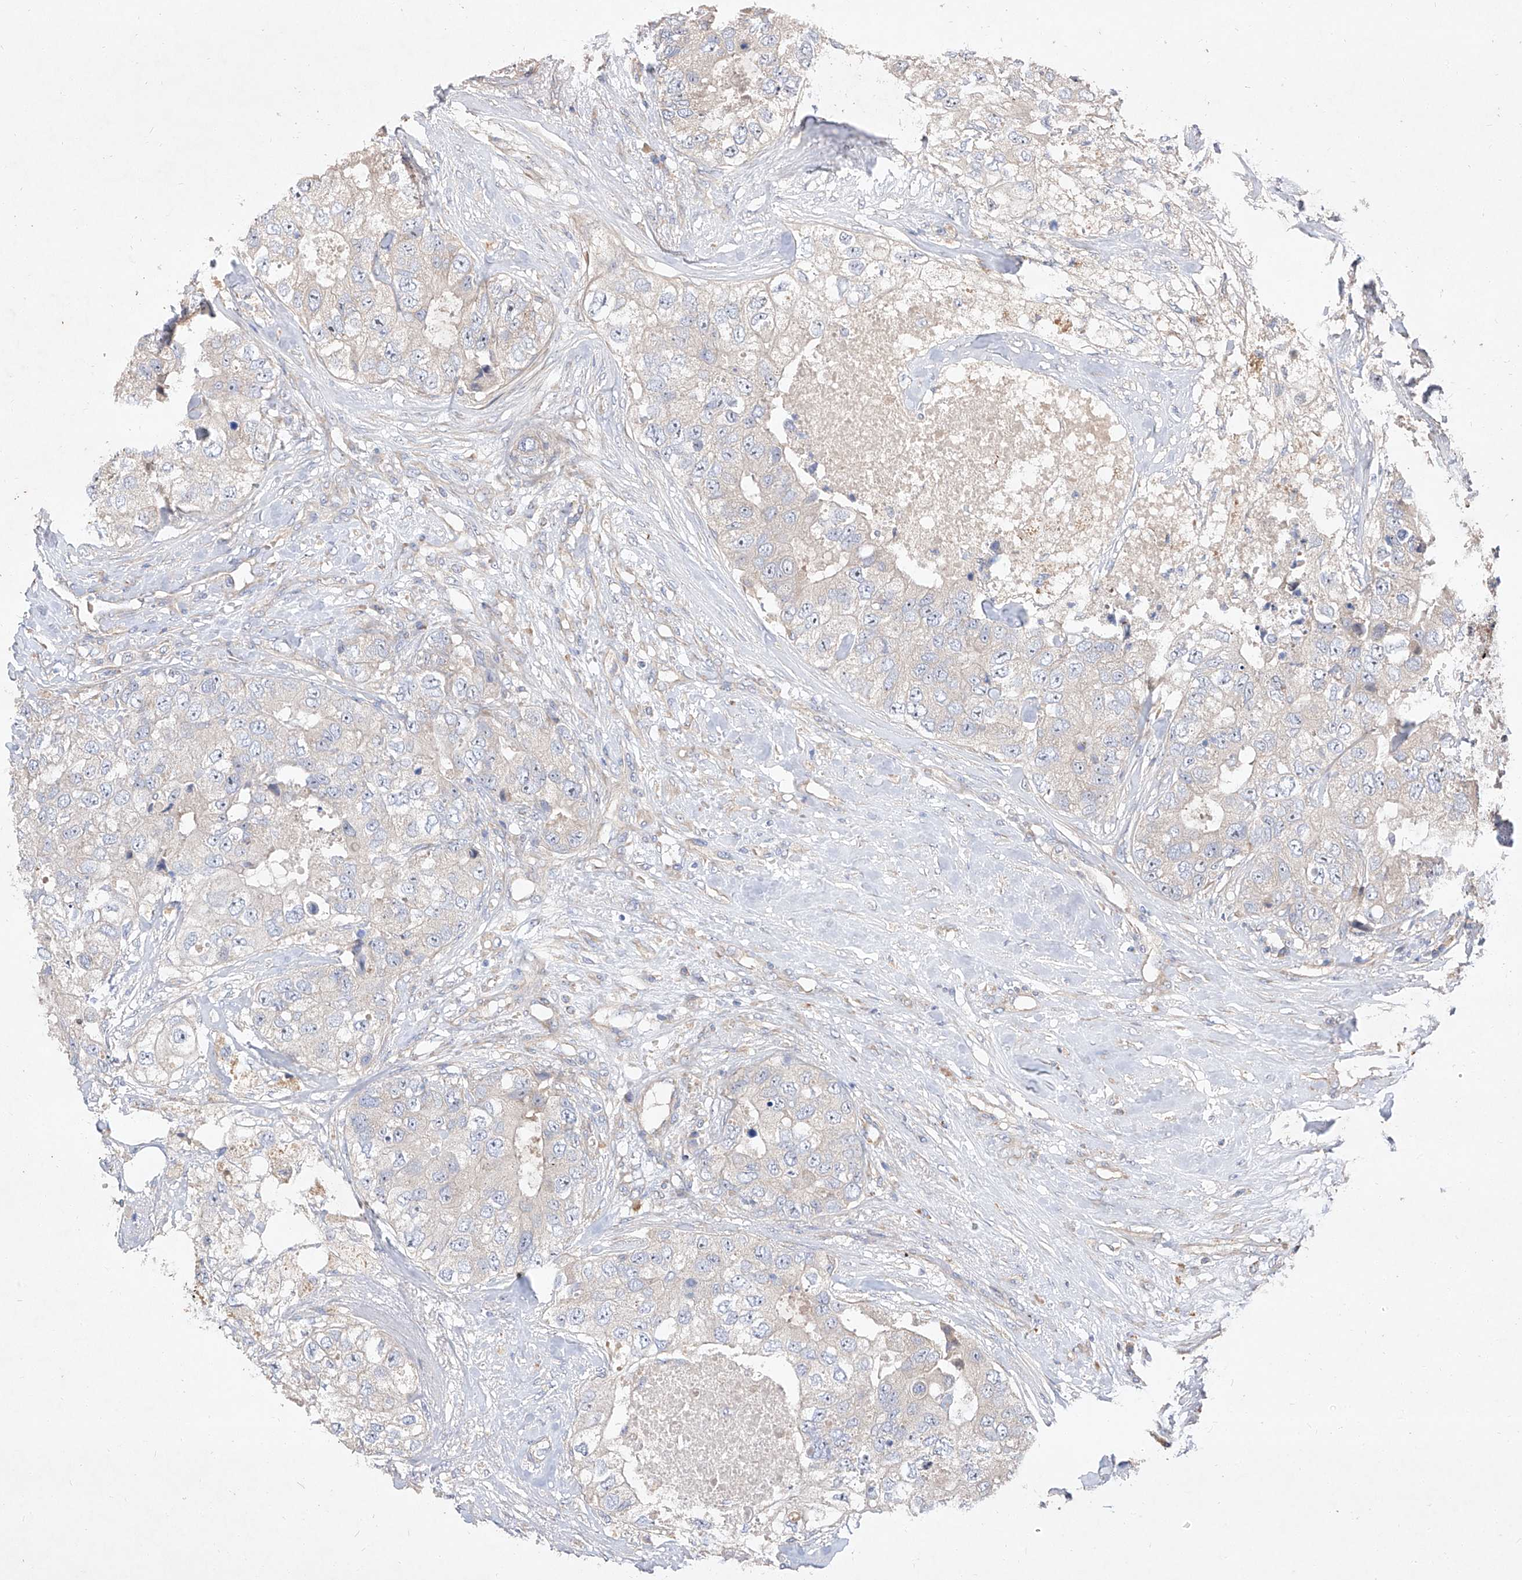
{"staining": {"intensity": "negative", "quantity": "none", "location": "none"}, "tissue": "breast cancer", "cell_type": "Tumor cells", "image_type": "cancer", "snomed": [{"axis": "morphology", "description": "Duct carcinoma"}, {"axis": "topography", "description": "Breast"}], "caption": "This is an immunohistochemistry (IHC) micrograph of invasive ductal carcinoma (breast). There is no expression in tumor cells.", "gene": "DIRAS3", "patient": {"sex": "female", "age": 62}}